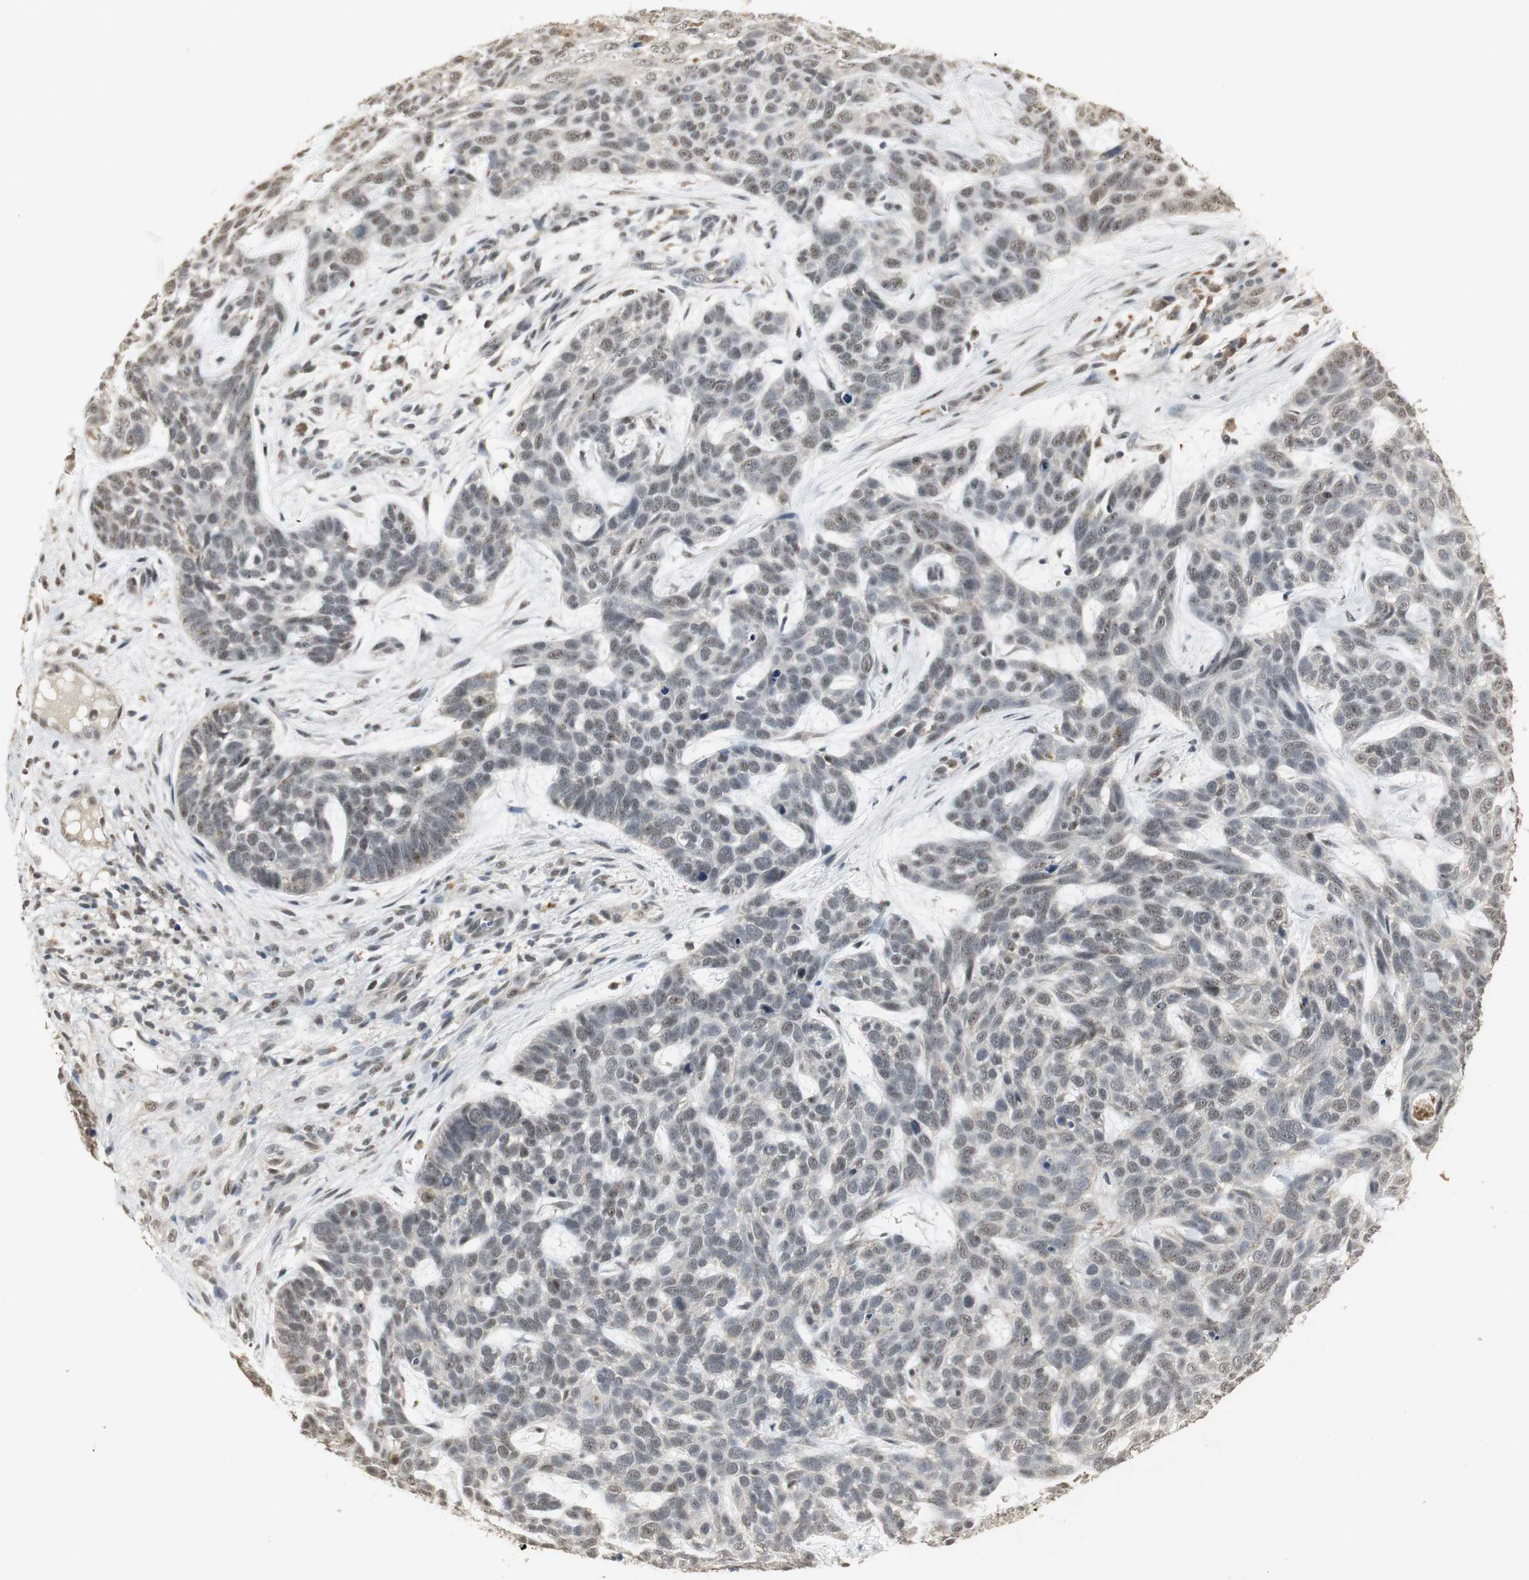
{"staining": {"intensity": "weak", "quantity": "<25%", "location": "nuclear"}, "tissue": "skin cancer", "cell_type": "Tumor cells", "image_type": "cancer", "snomed": [{"axis": "morphology", "description": "Basal cell carcinoma"}, {"axis": "topography", "description": "Skin"}], "caption": "This histopathology image is of skin cancer (basal cell carcinoma) stained with immunohistochemistry (IHC) to label a protein in brown with the nuclei are counter-stained blue. There is no staining in tumor cells.", "gene": "ELOA", "patient": {"sex": "male", "age": 87}}